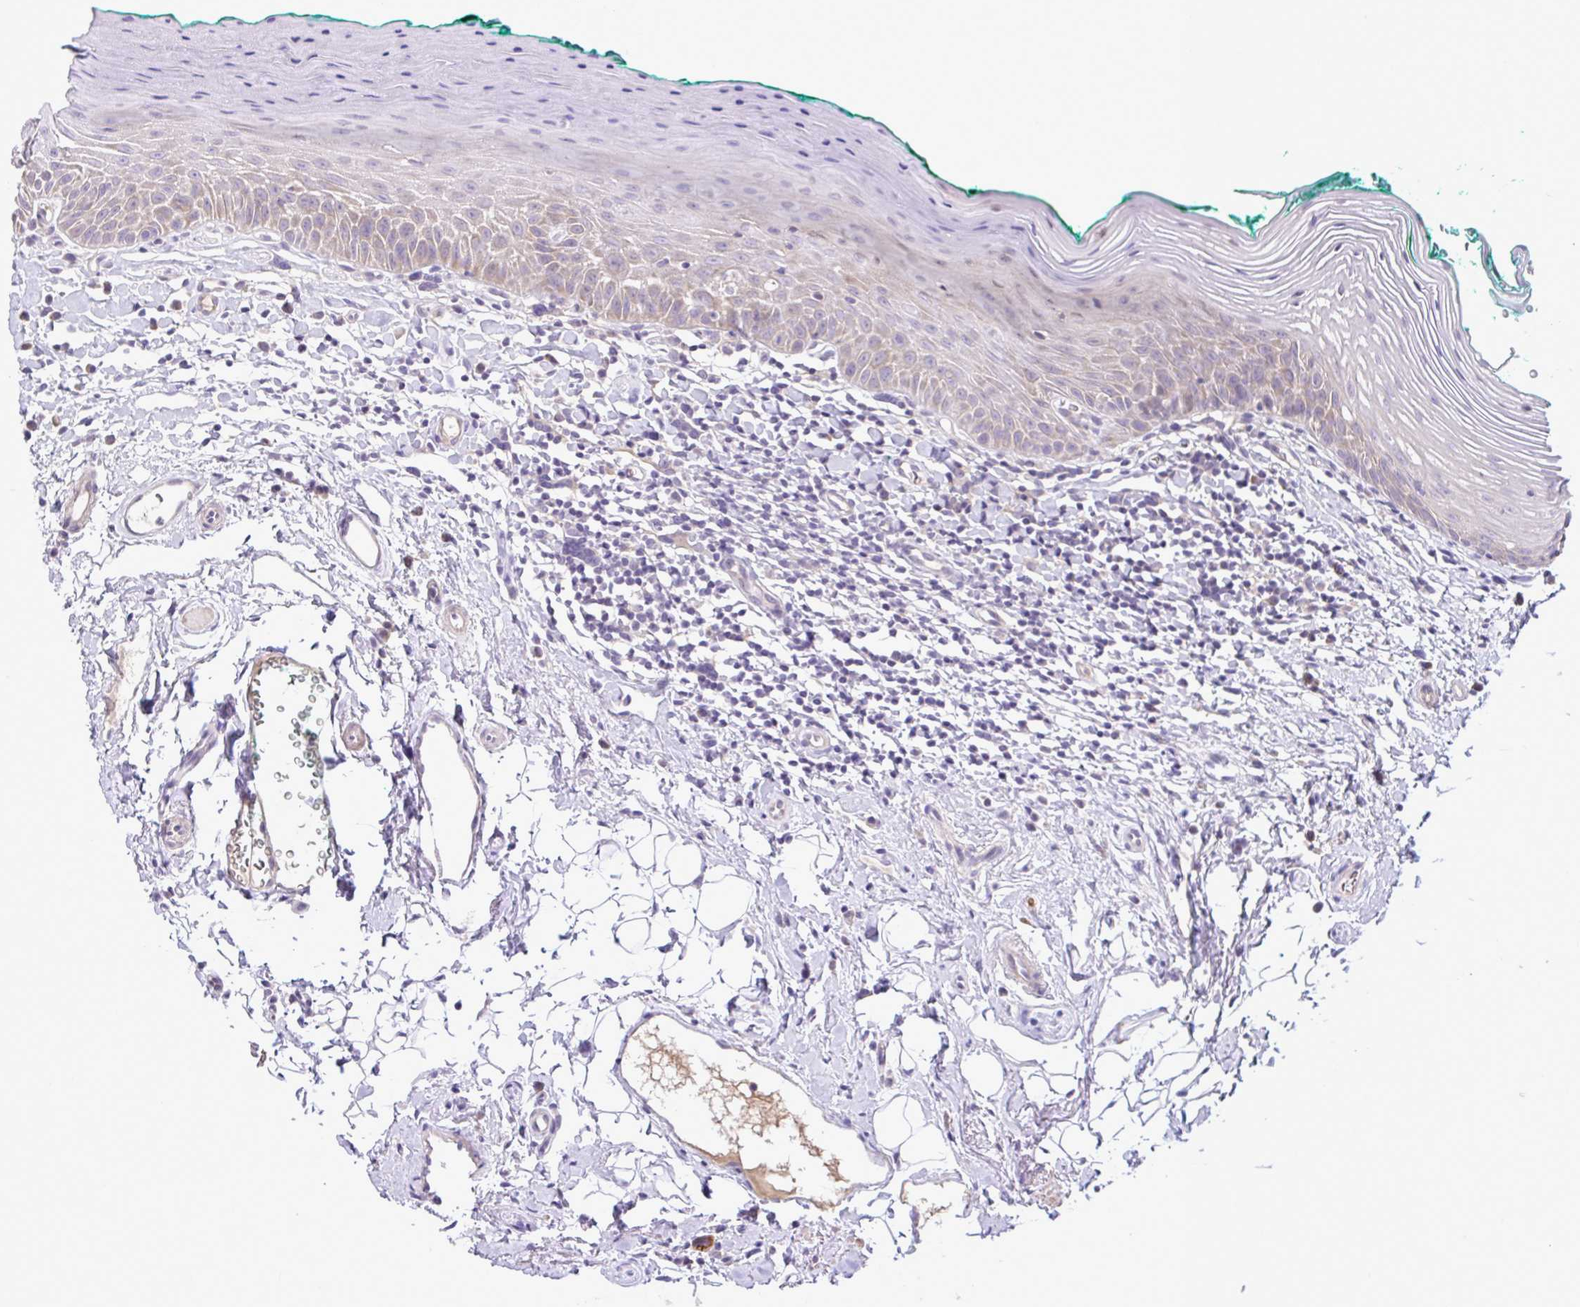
{"staining": {"intensity": "weak", "quantity": "<25%", "location": "cytoplasmic/membranous"}, "tissue": "oral mucosa", "cell_type": "Squamous epithelial cells", "image_type": "normal", "snomed": [{"axis": "morphology", "description": "Normal tissue, NOS"}, {"axis": "topography", "description": "Oral tissue"}, {"axis": "topography", "description": "Tounge, NOS"}], "caption": "Micrograph shows no protein positivity in squamous epithelial cells of benign oral mucosa. (DAB IHC with hematoxylin counter stain).", "gene": "SYNPO2L", "patient": {"sex": "male", "age": 83}}